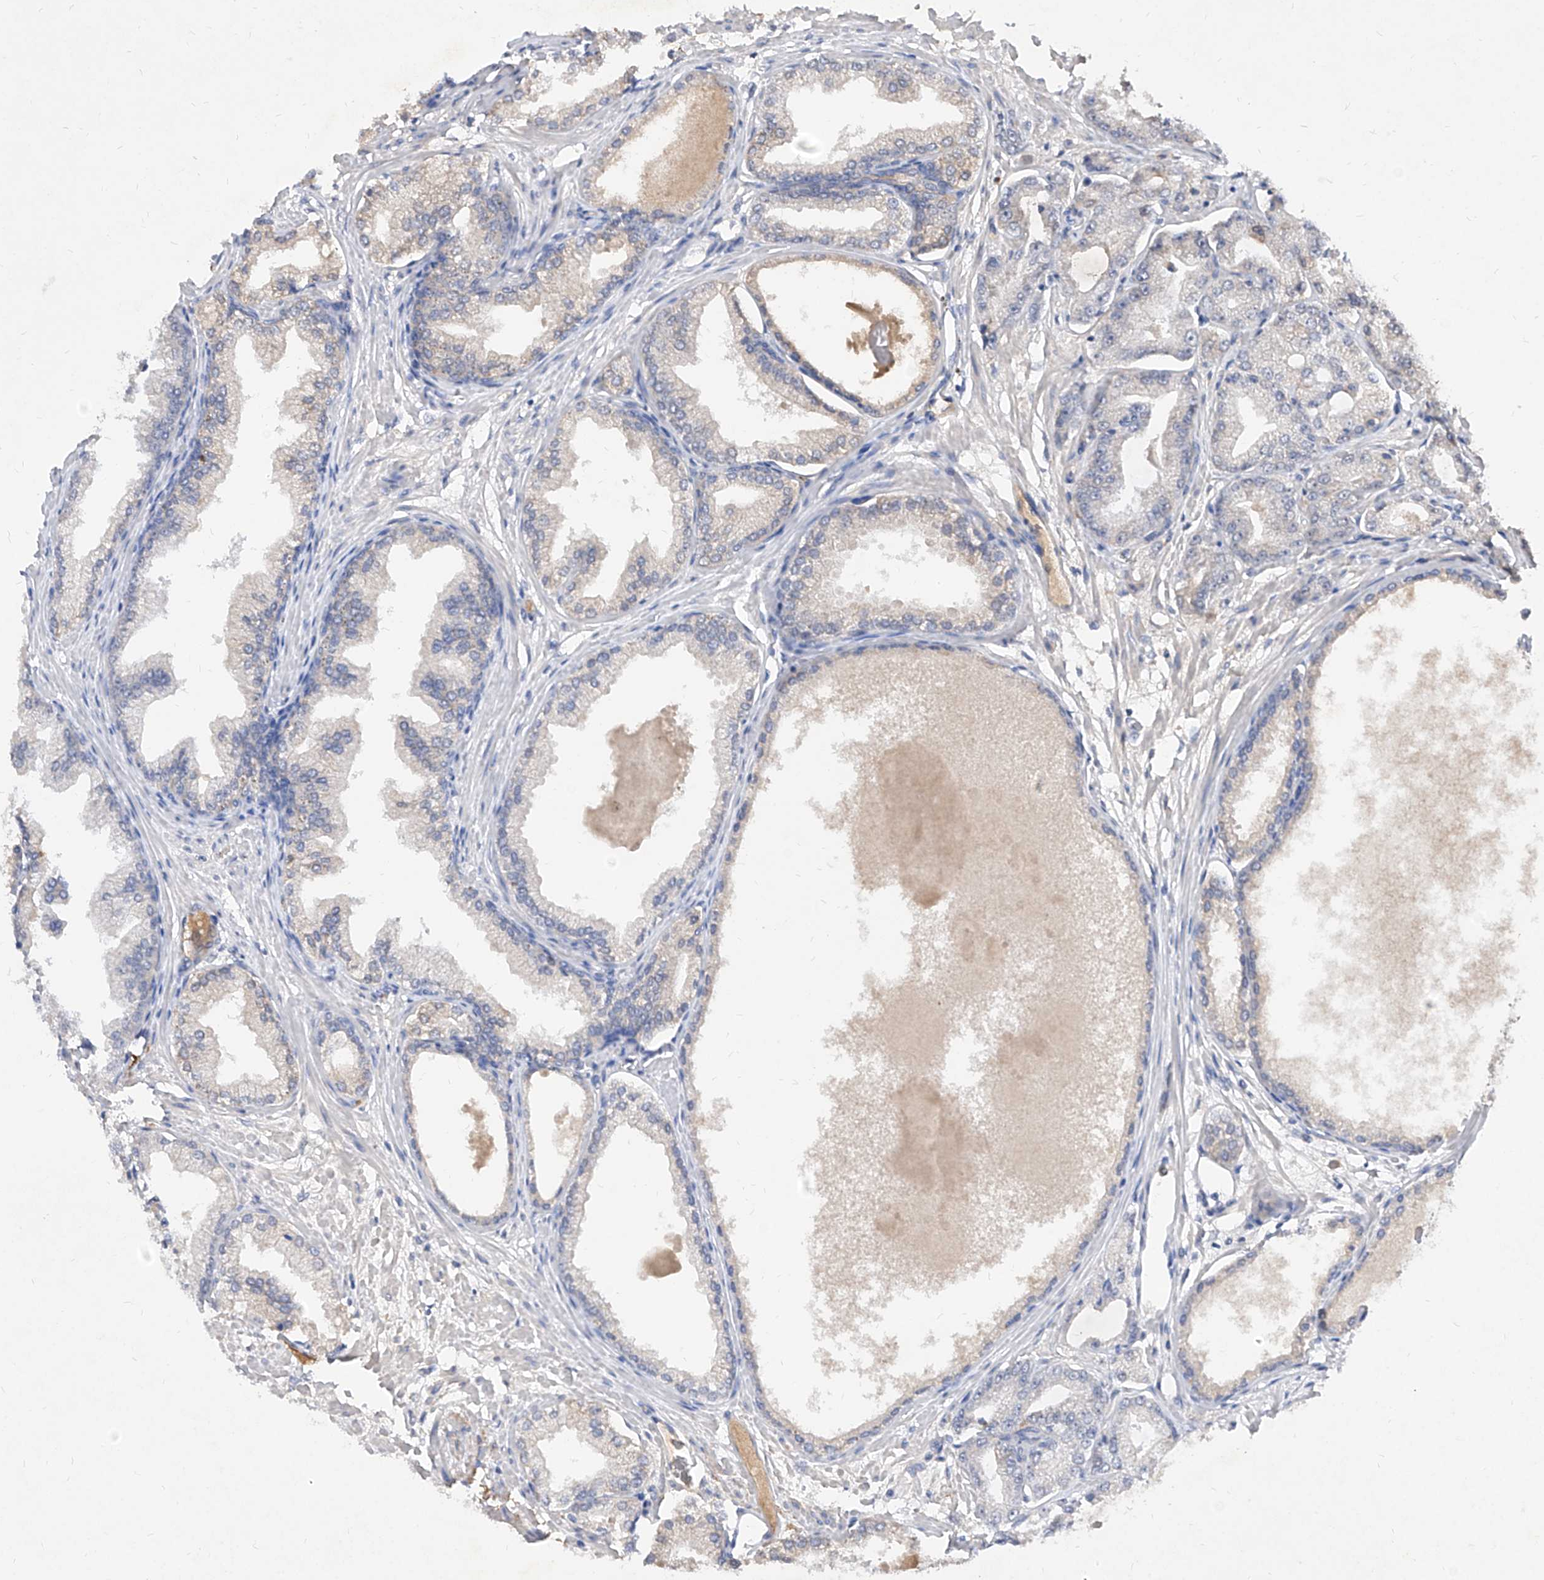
{"staining": {"intensity": "negative", "quantity": "none", "location": "none"}, "tissue": "prostate cancer", "cell_type": "Tumor cells", "image_type": "cancer", "snomed": [{"axis": "morphology", "description": "Adenocarcinoma, Low grade"}, {"axis": "topography", "description": "Prostate"}], "caption": "This is an IHC histopathology image of human prostate low-grade adenocarcinoma. There is no positivity in tumor cells.", "gene": "C4A", "patient": {"sex": "male", "age": 63}}